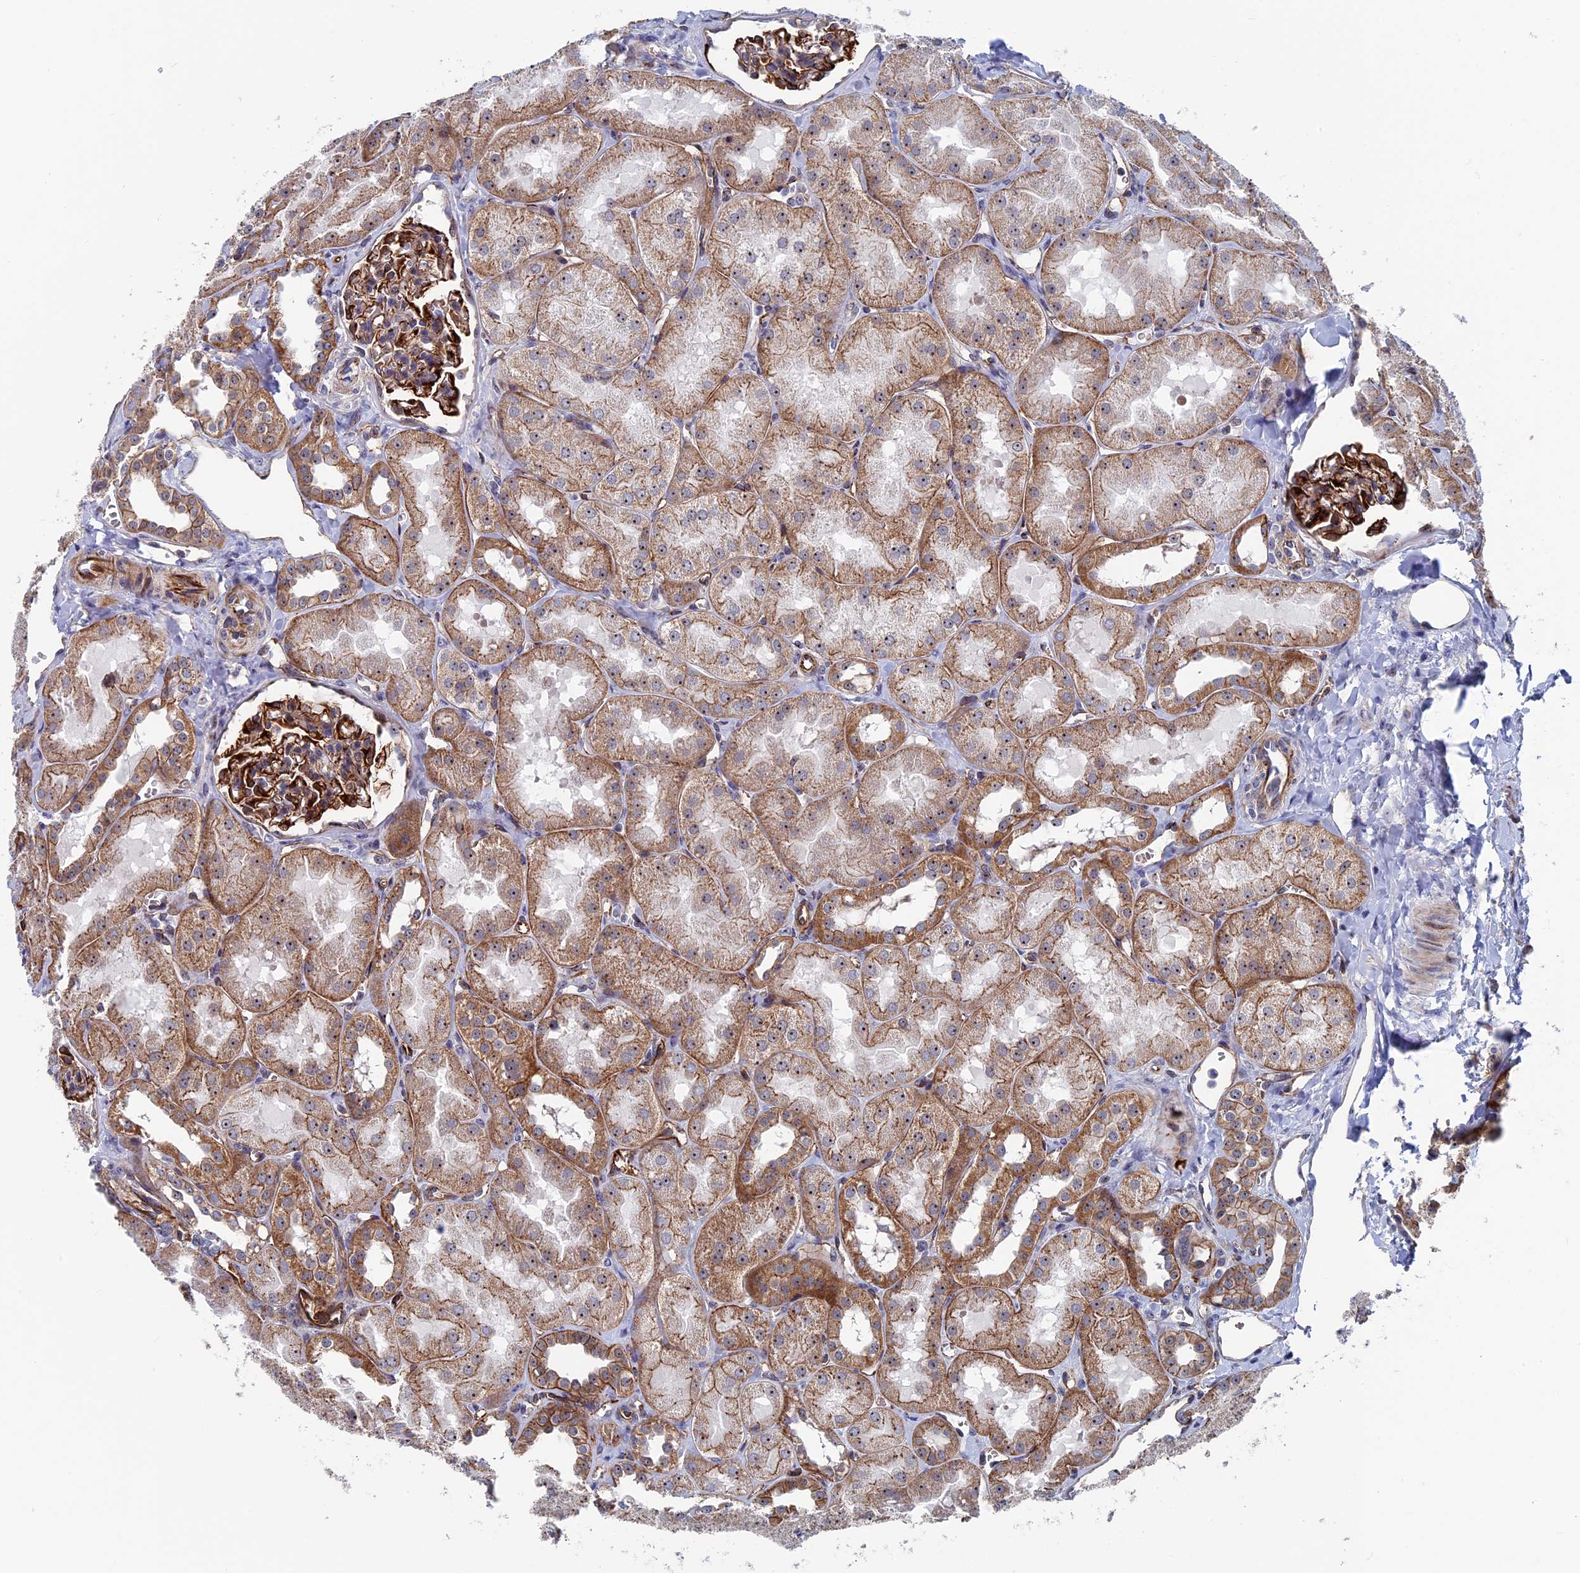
{"staining": {"intensity": "strong", "quantity": ">75%", "location": "cytoplasmic/membranous"}, "tissue": "kidney", "cell_type": "Cells in glomeruli", "image_type": "normal", "snomed": [{"axis": "morphology", "description": "Normal tissue, NOS"}, {"axis": "topography", "description": "Kidney"}, {"axis": "topography", "description": "Urinary bladder"}], "caption": "Kidney stained with immunohistochemistry displays strong cytoplasmic/membranous staining in about >75% of cells in glomeruli. (Stains: DAB (3,3'-diaminobenzidine) in brown, nuclei in blue, Microscopy: brightfield microscopy at high magnification).", "gene": "EXOSC9", "patient": {"sex": "male", "age": 16}}